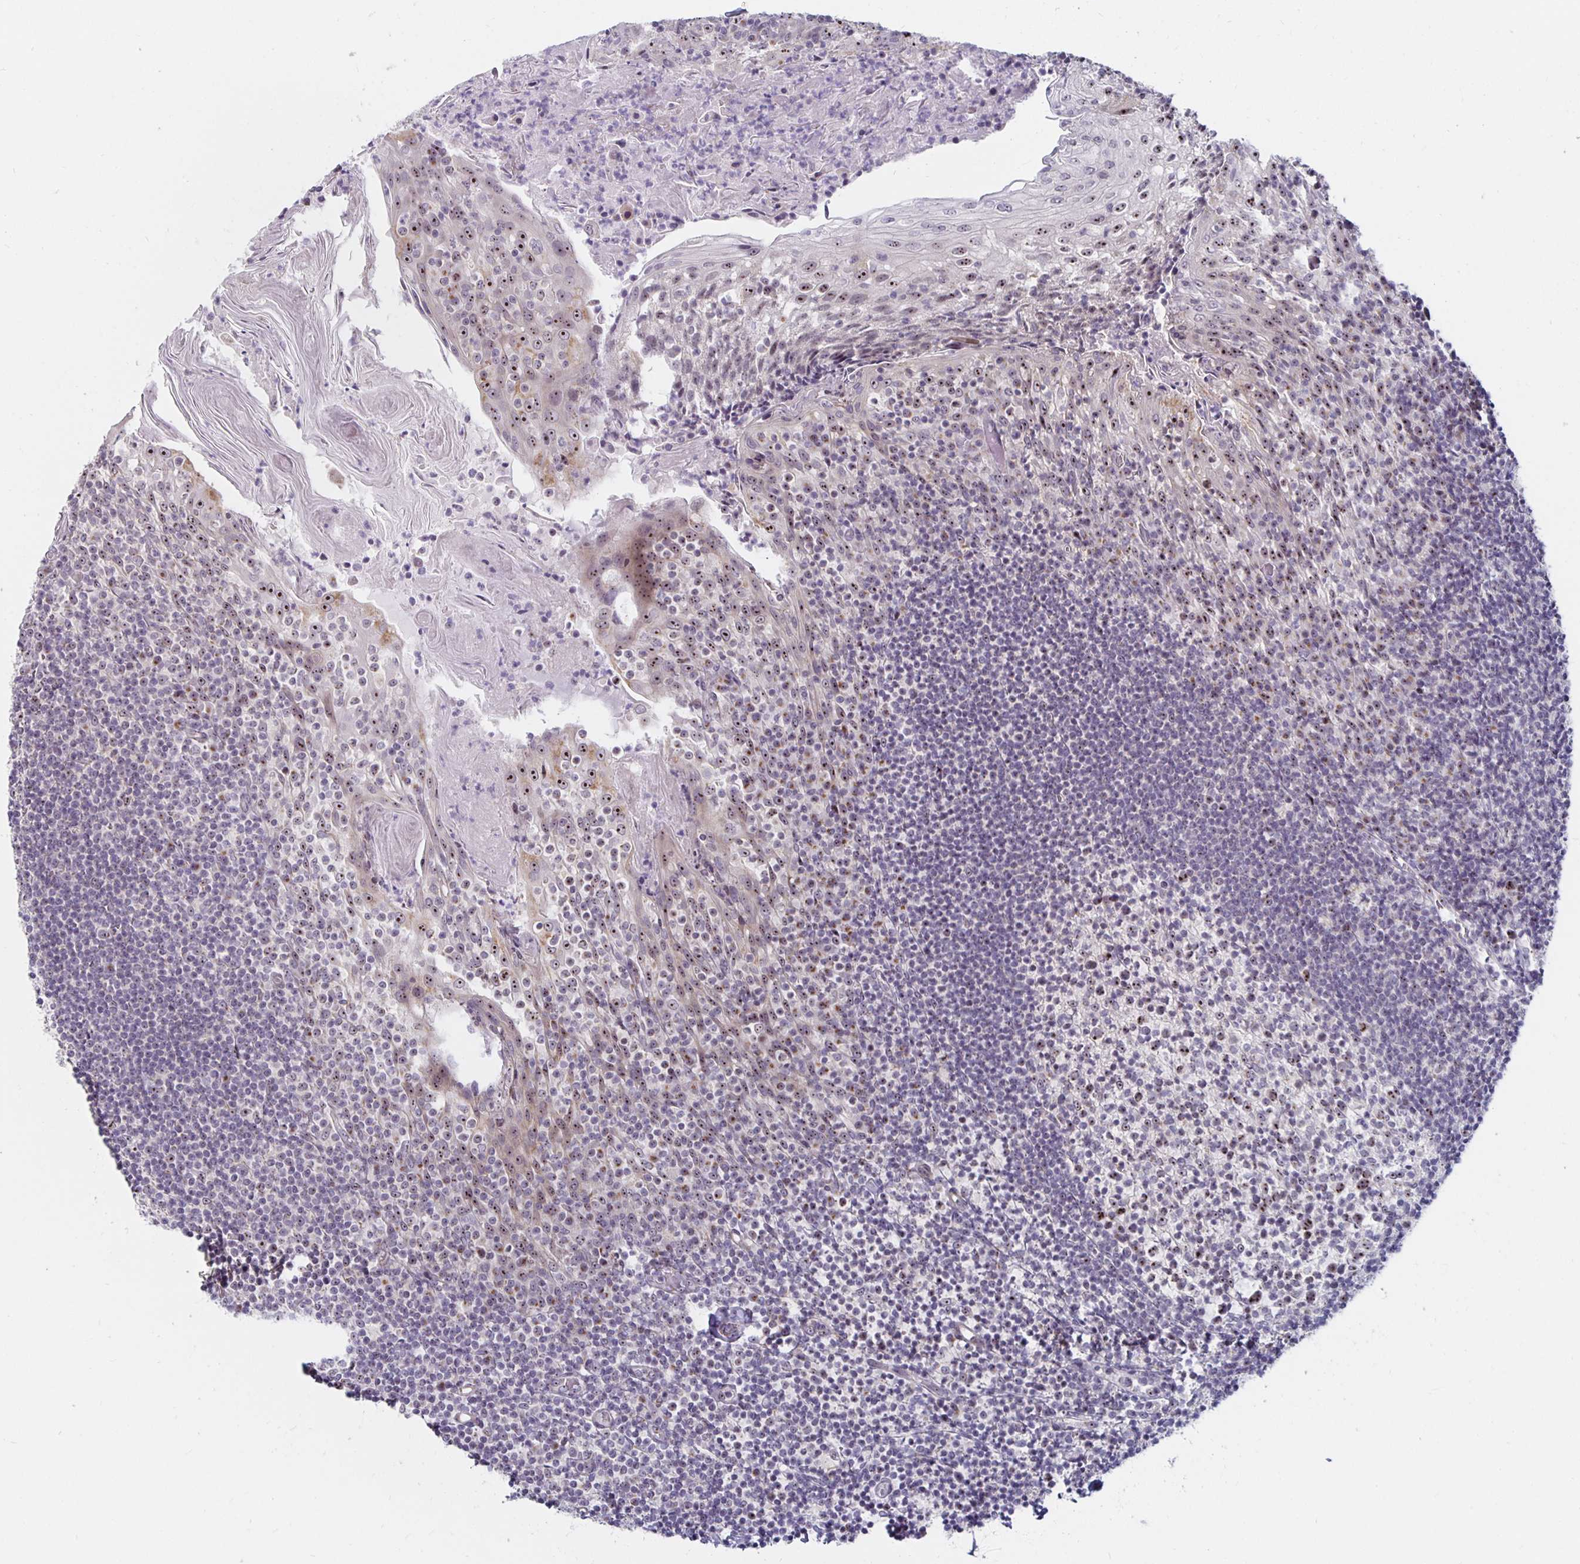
{"staining": {"intensity": "weak", "quantity": "25%-75%", "location": "nuclear"}, "tissue": "tonsil", "cell_type": "Germinal center cells", "image_type": "normal", "snomed": [{"axis": "morphology", "description": "Normal tissue, NOS"}, {"axis": "topography", "description": "Tonsil"}], "caption": "High-power microscopy captured an immunohistochemistry (IHC) photomicrograph of benign tonsil, revealing weak nuclear positivity in approximately 25%-75% of germinal center cells.", "gene": "NUP85", "patient": {"sex": "female", "age": 10}}